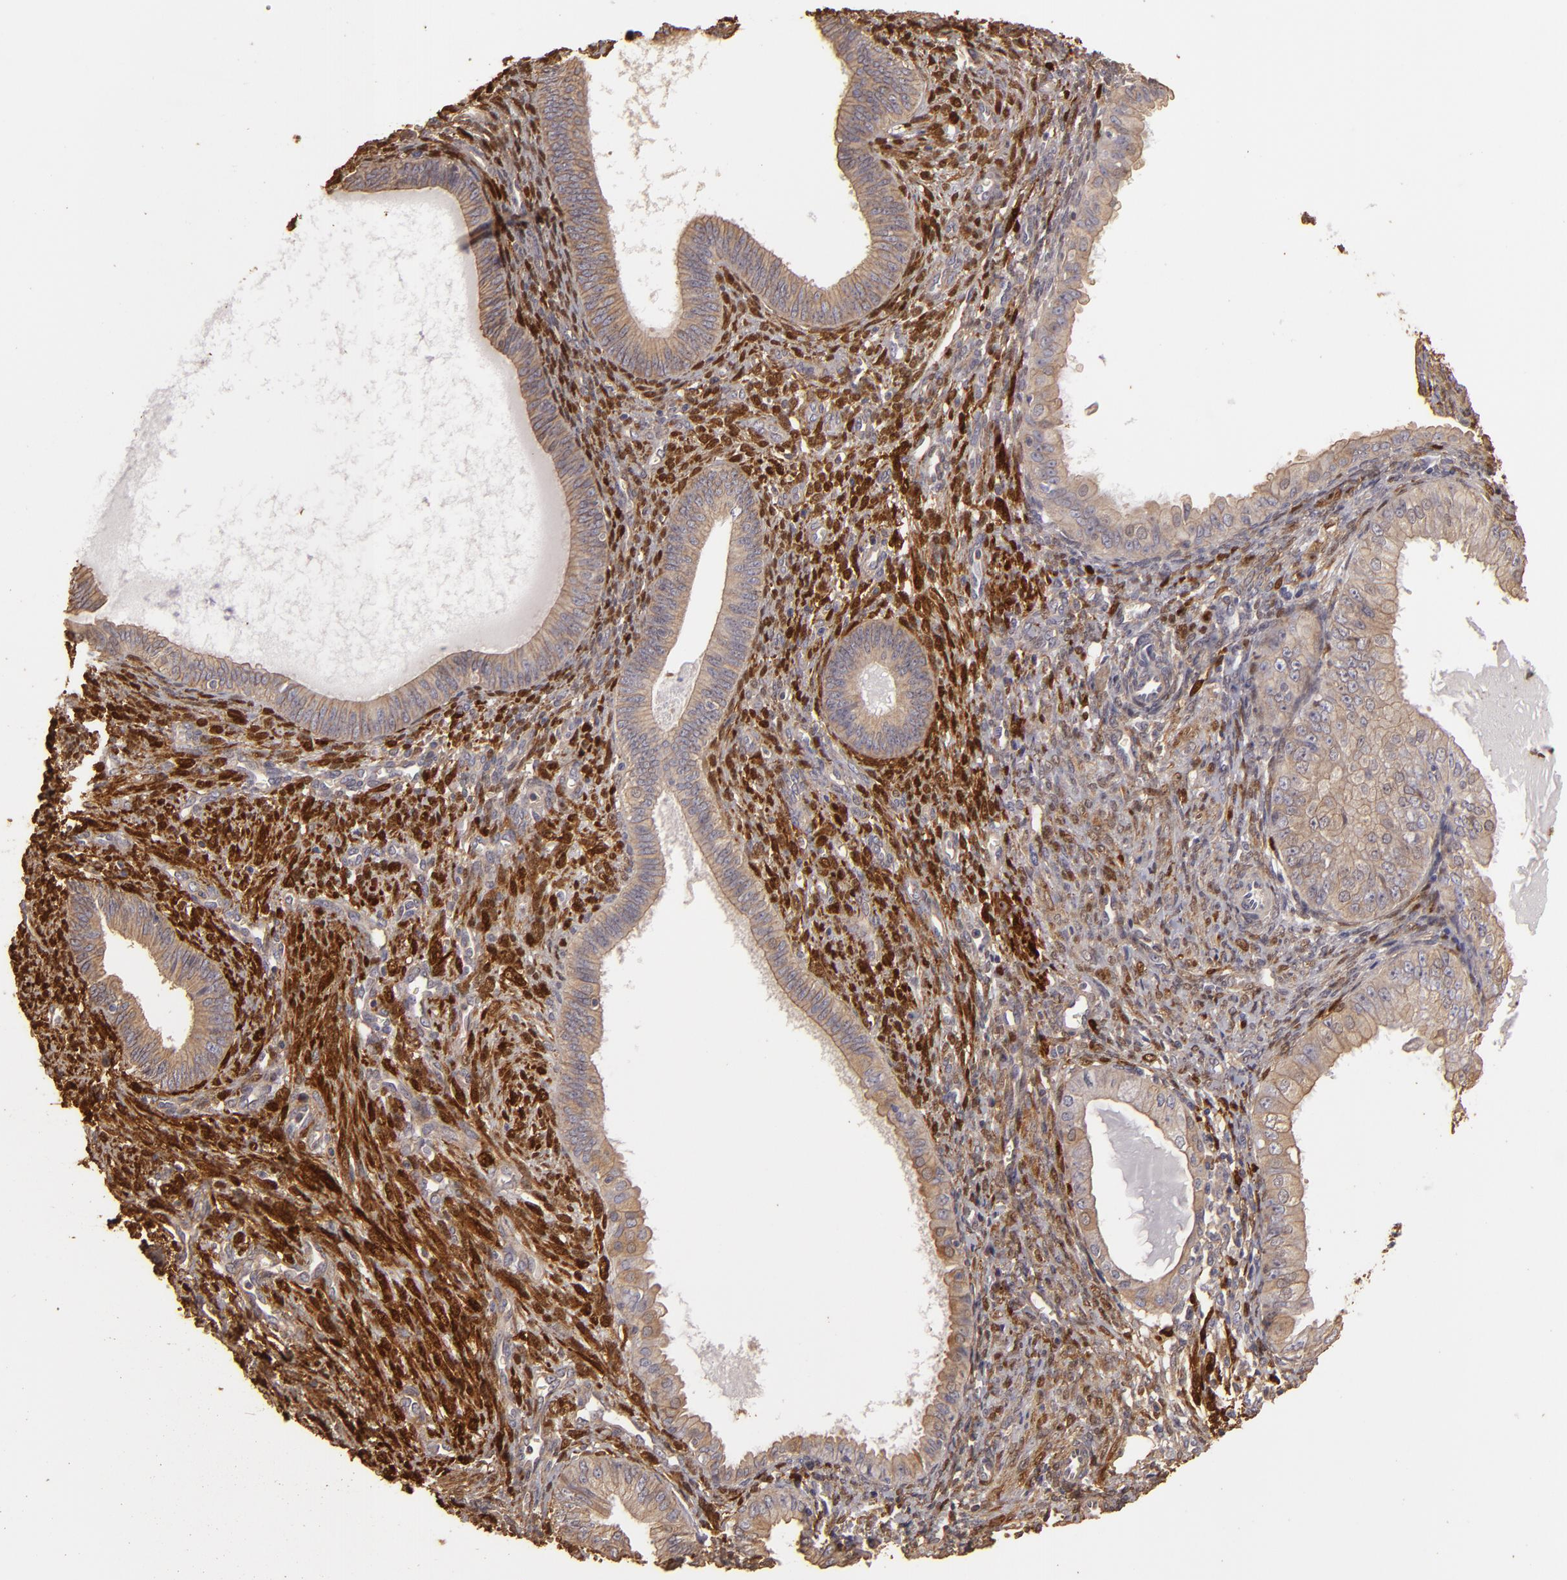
{"staining": {"intensity": "moderate", "quantity": ">75%", "location": "cytoplasmic/membranous"}, "tissue": "endometrial cancer", "cell_type": "Tumor cells", "image_type": "cancer", "snomed": [{"axis": "morphology", "description": "Adenocarcinoma, NOS"}, {"axis": "topography", "description": "Endometrium"}], "caption": "A micrograph of human adenocarcinoma (endometrial) stained for a protein reveals moderate cytoplasmic/membranous brown staining in tumor cells.", "gene": "HSPB6", "patient": {"sex": "female", "age": 76}}